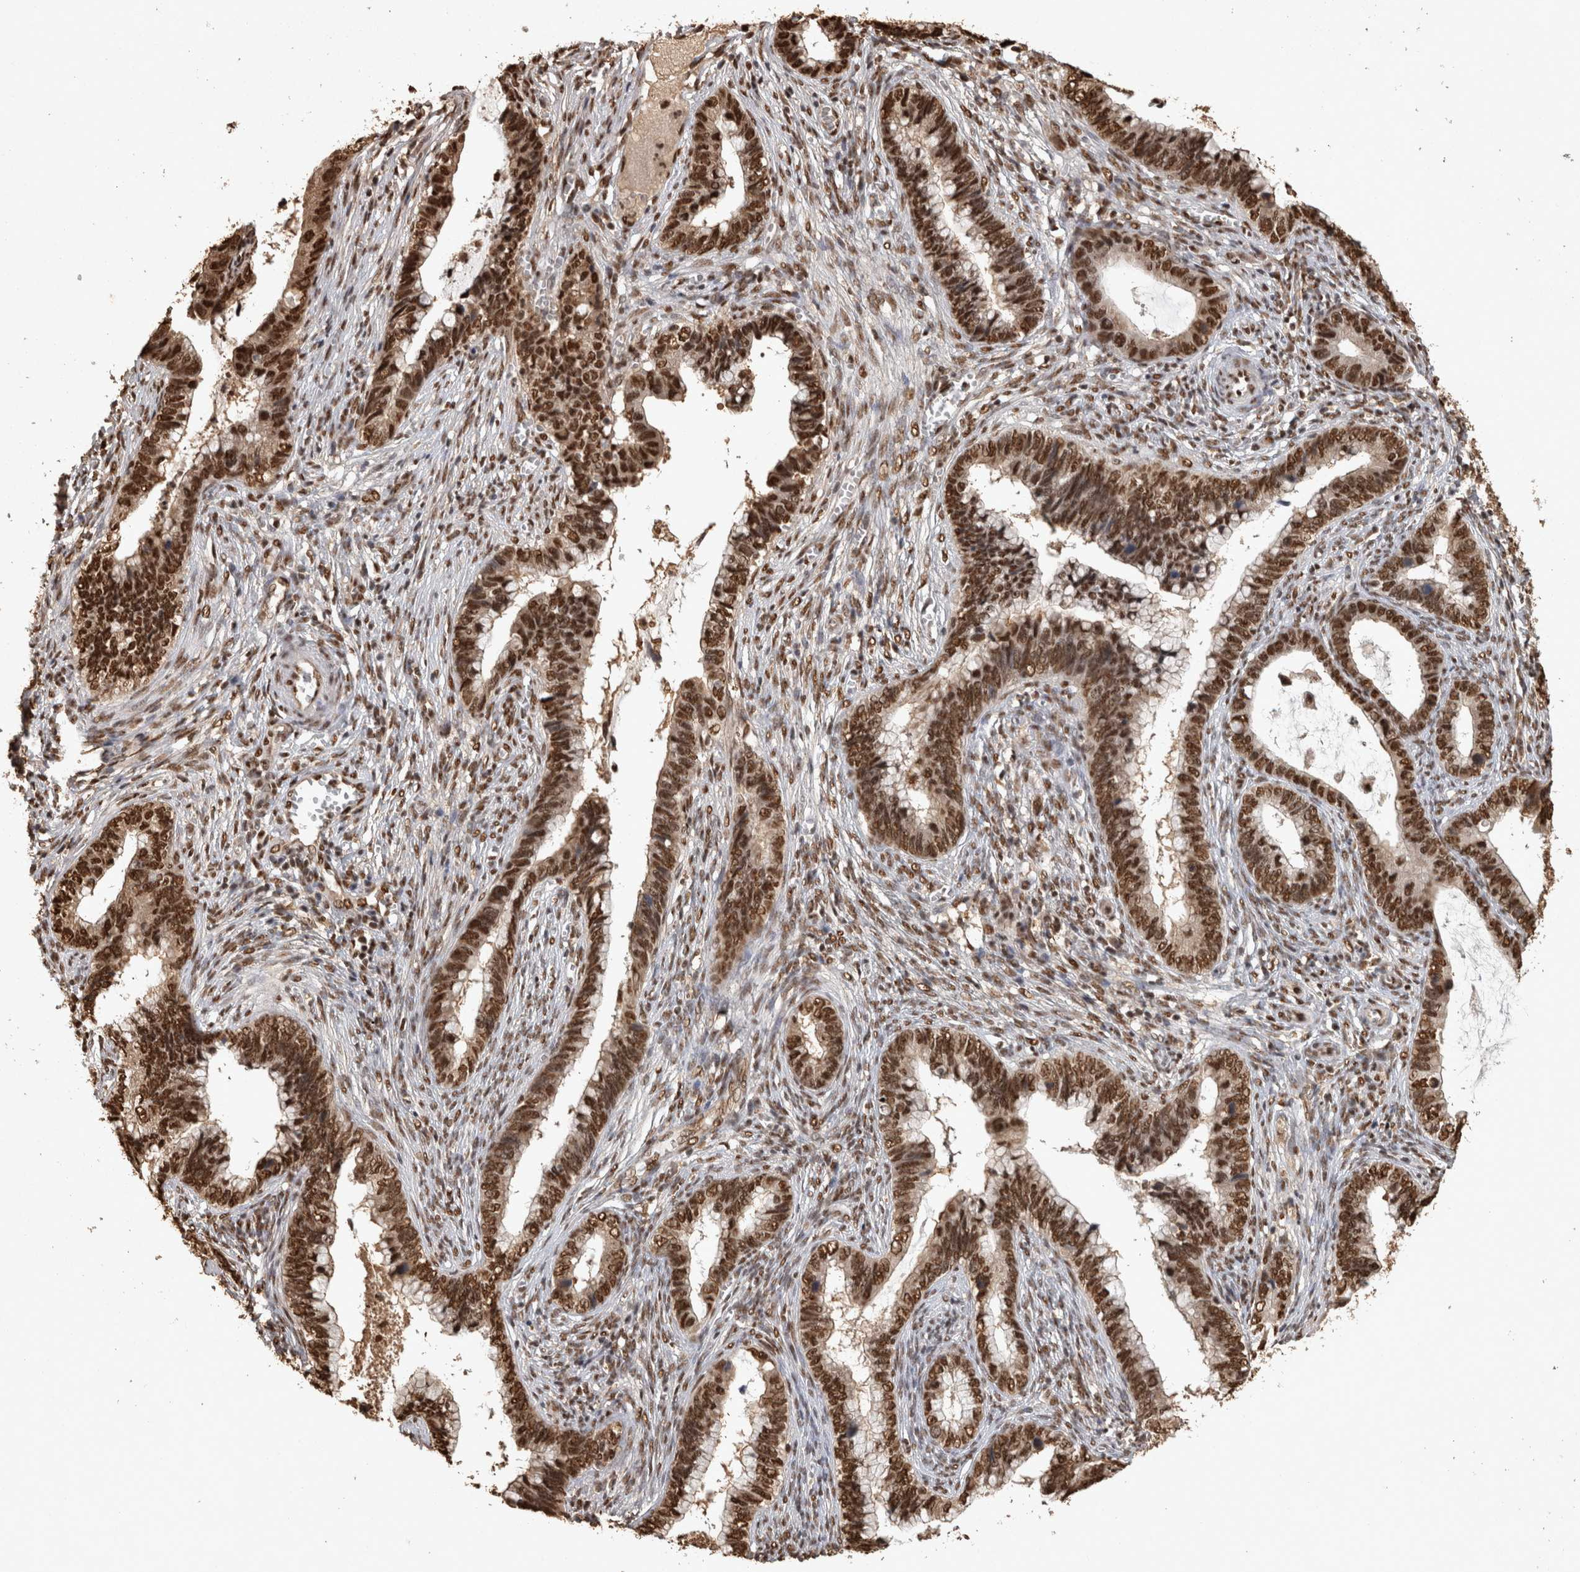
{"staining": {"intensity": "strong", "quantity": ">75%", "location": "nuclear"}, "tissue": "cervical cancer", "cell_type": "Tumor cells", "image_type": "cancer", "snomed": [{"axis": "morphology", "description": "Adenocarcinoma, NOS"}, {"axis": "topography", "description": "Cervix"}], "caption": "This is a histology image of IHC staining of cervical cancer, which shows strong positivity in the nuclear of tumor cells.", "gene": "RAD50", "patient": {"sex": "female", "age": 44}}